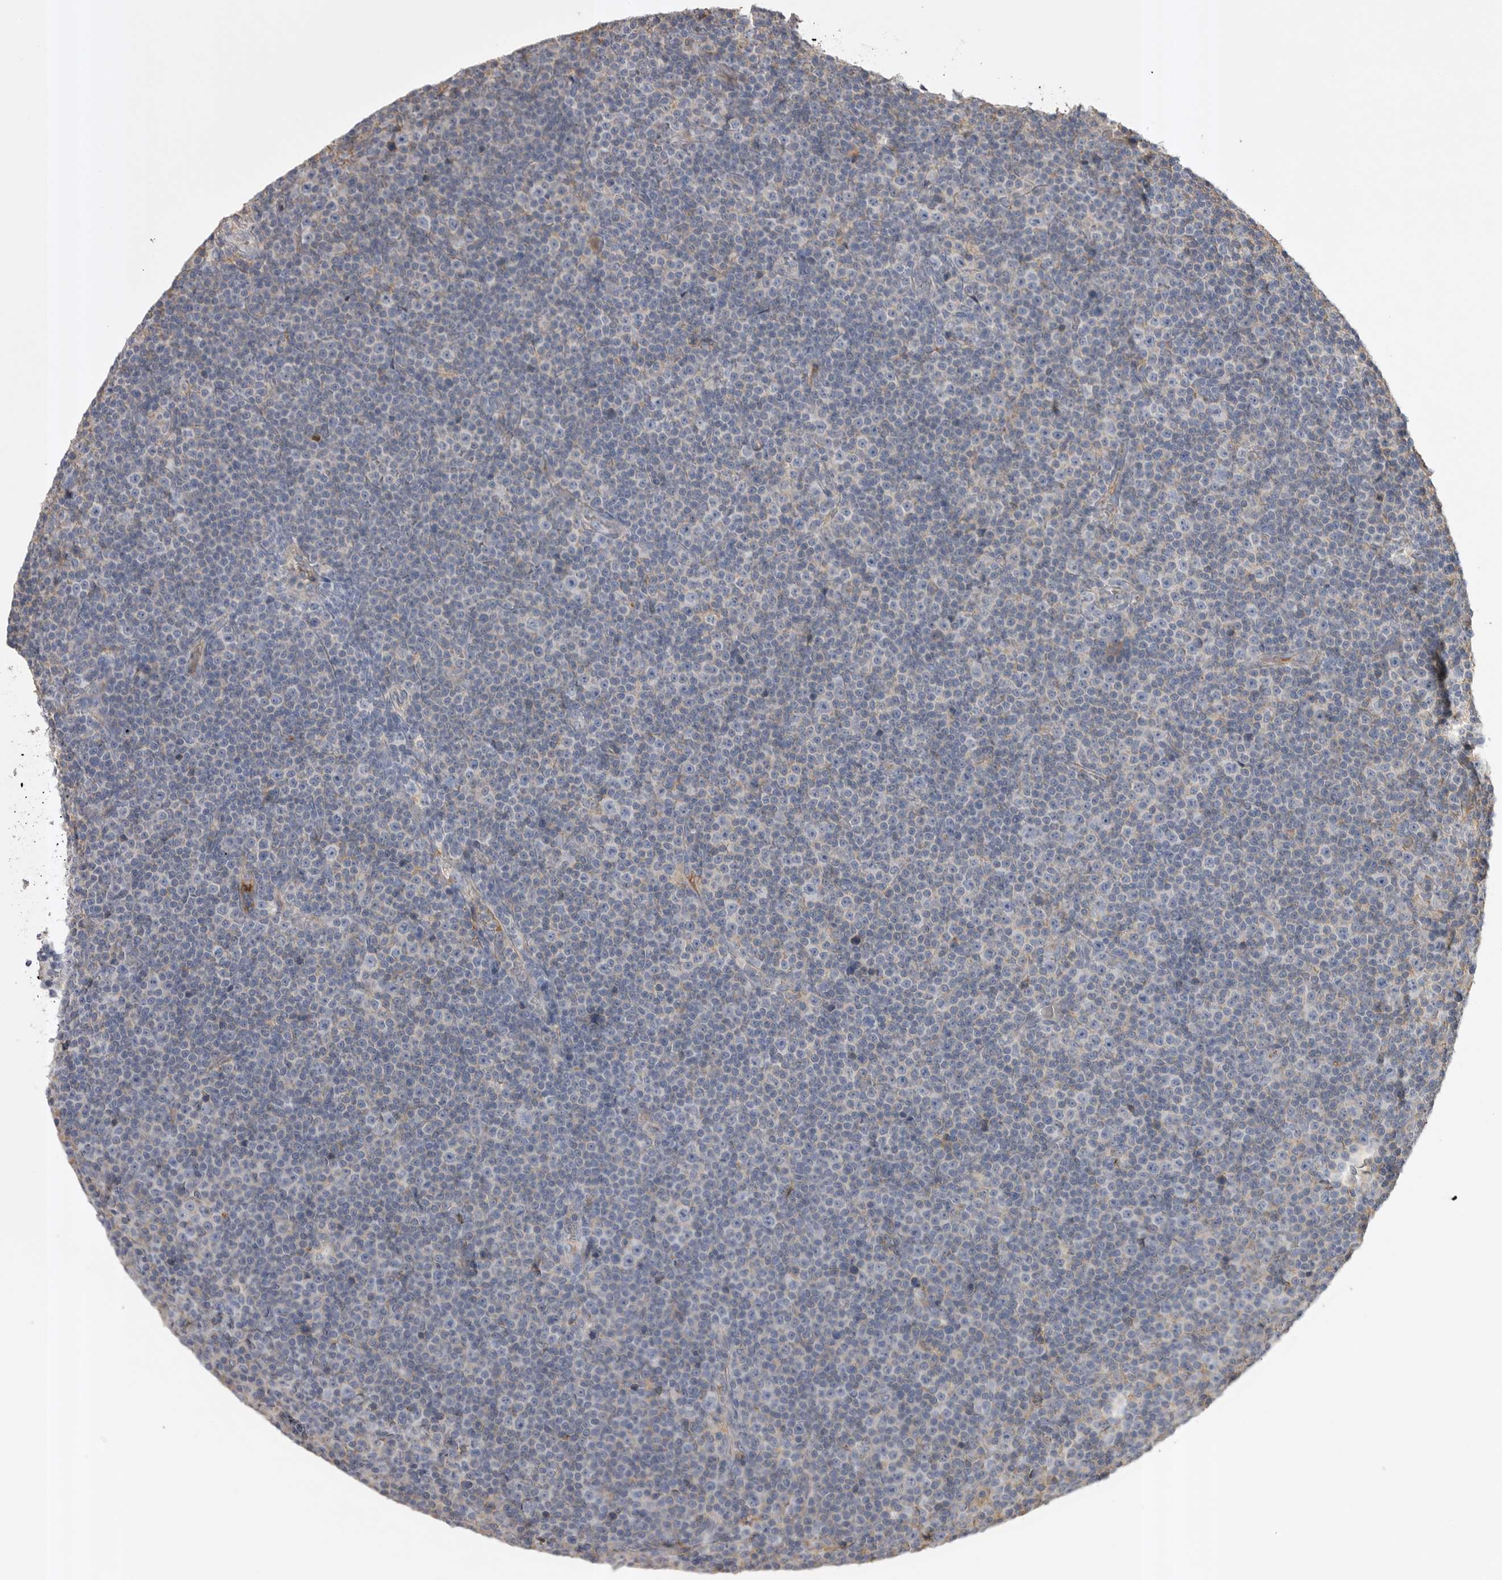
{"staining": {"intensity": "negative", "quantity": "none", "location": "none"}, "tissue": "lymphoma", "cell_type": "Tumor cells", "image_type": "cancer", "snomed": [{"axis": "morphology", "description": "Malignant lymphoma, non-Hodgkin's type, Low grade"}, {"axis": "topography", "description": "Lymph node"}], "caption": "The immunohistochemistry (IHC) image has no significant expression in tumor cells of low-grade malignant lymphoma, non-Hodgkin's type tissue.", "gene": "AHSG", "patient": {"sex": "female", "age": 67}}